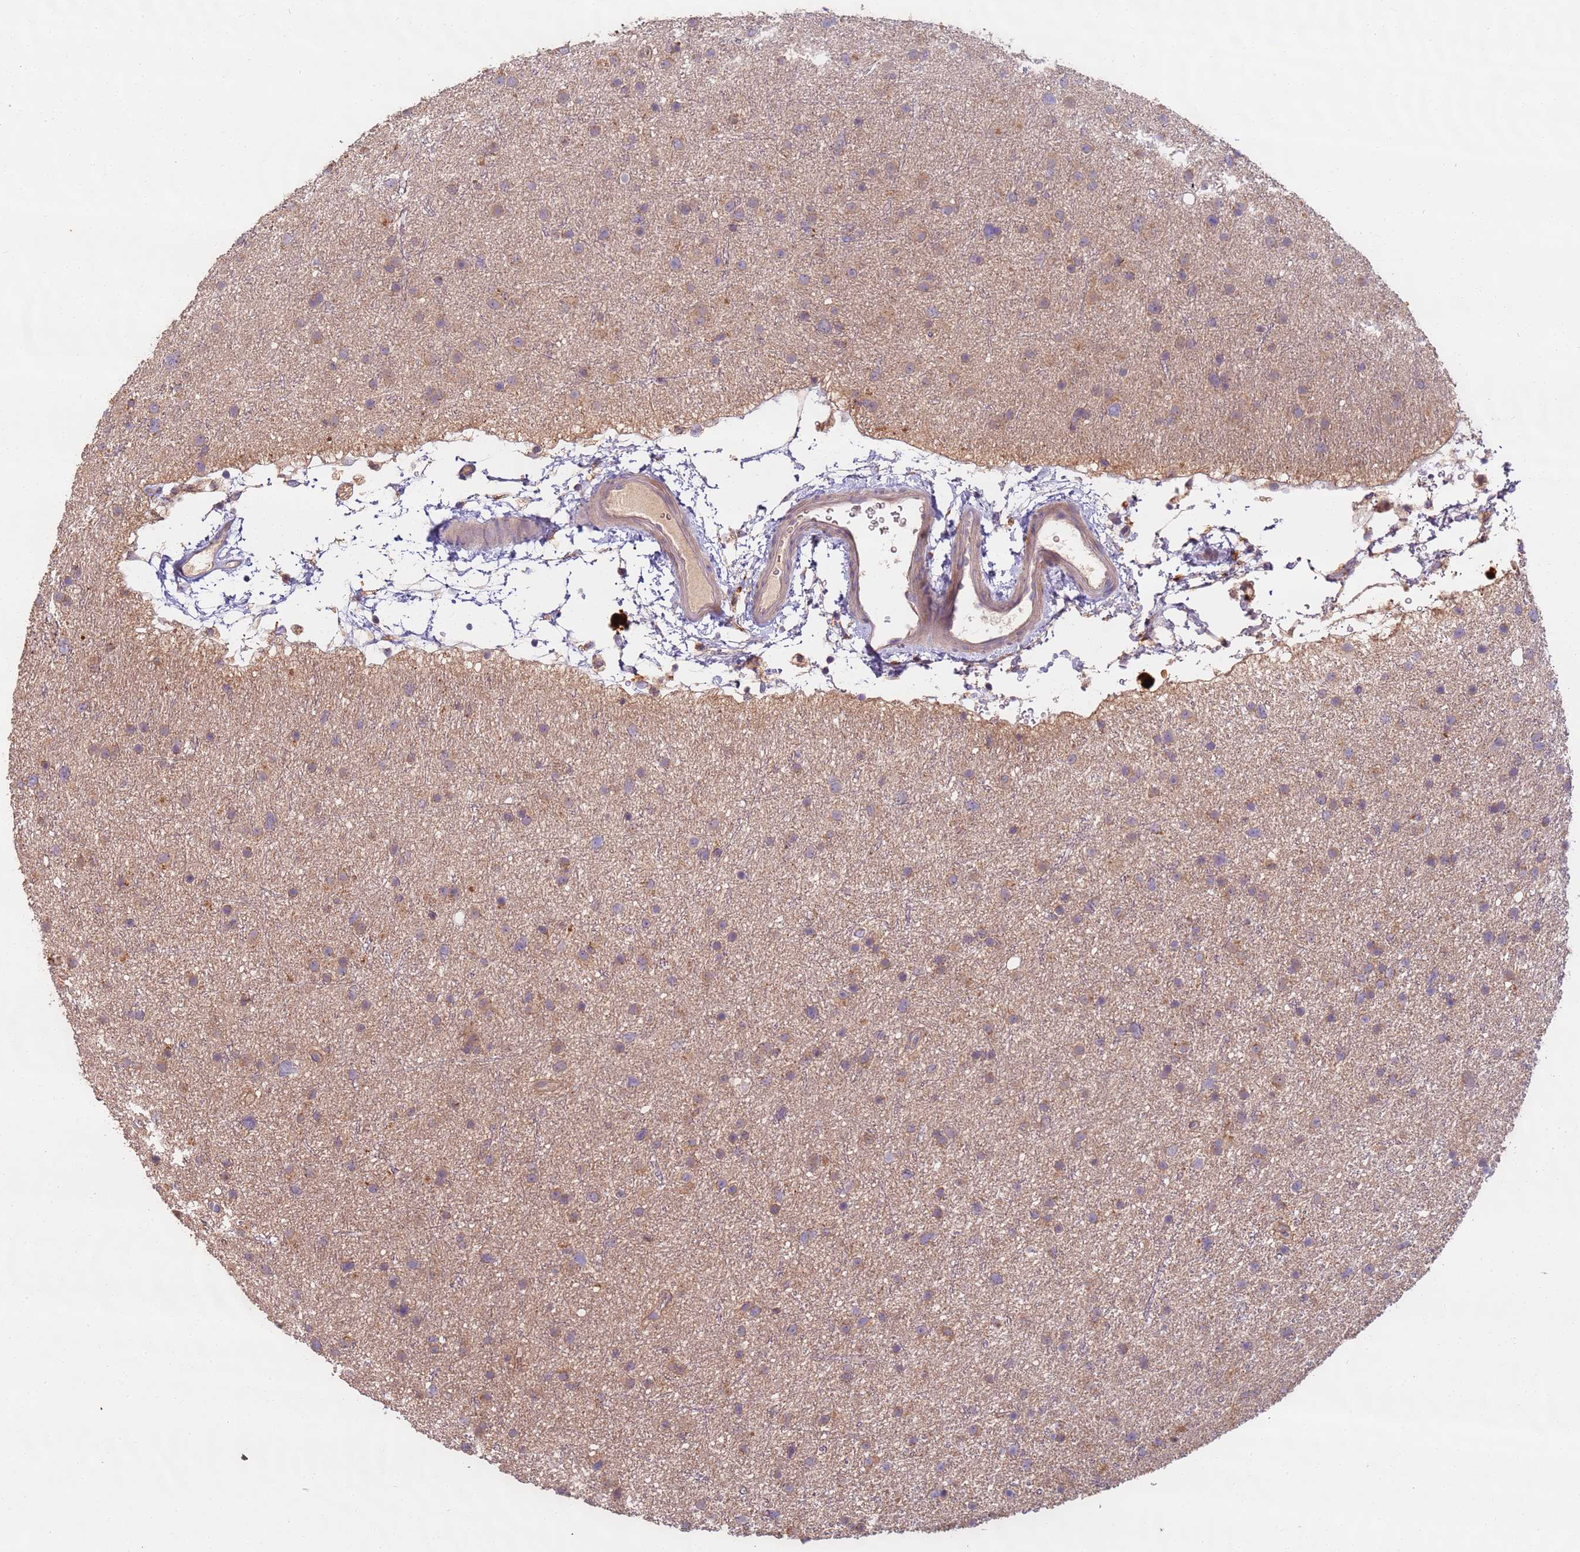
{"staining": {"intensity": "weak", "quantity": "25%-75%", "location": "cytoplasmic/membranous"}, "tissue": "glioma", "cell_type": "Tumor cells", "image_type": "cancer", "snomed": [{"axis": "morphology", "description": "Glioma, malignant, Low grade"}, {"axis": "topography", "description": "Cerebral cortex"}], "caption": "Tumor cells display weak cytoplasmic/membranous expression in about 25%-75% of cells in glioma.", "gene": "TIGAR", "patient": {"sex": "female", "age": 39}}